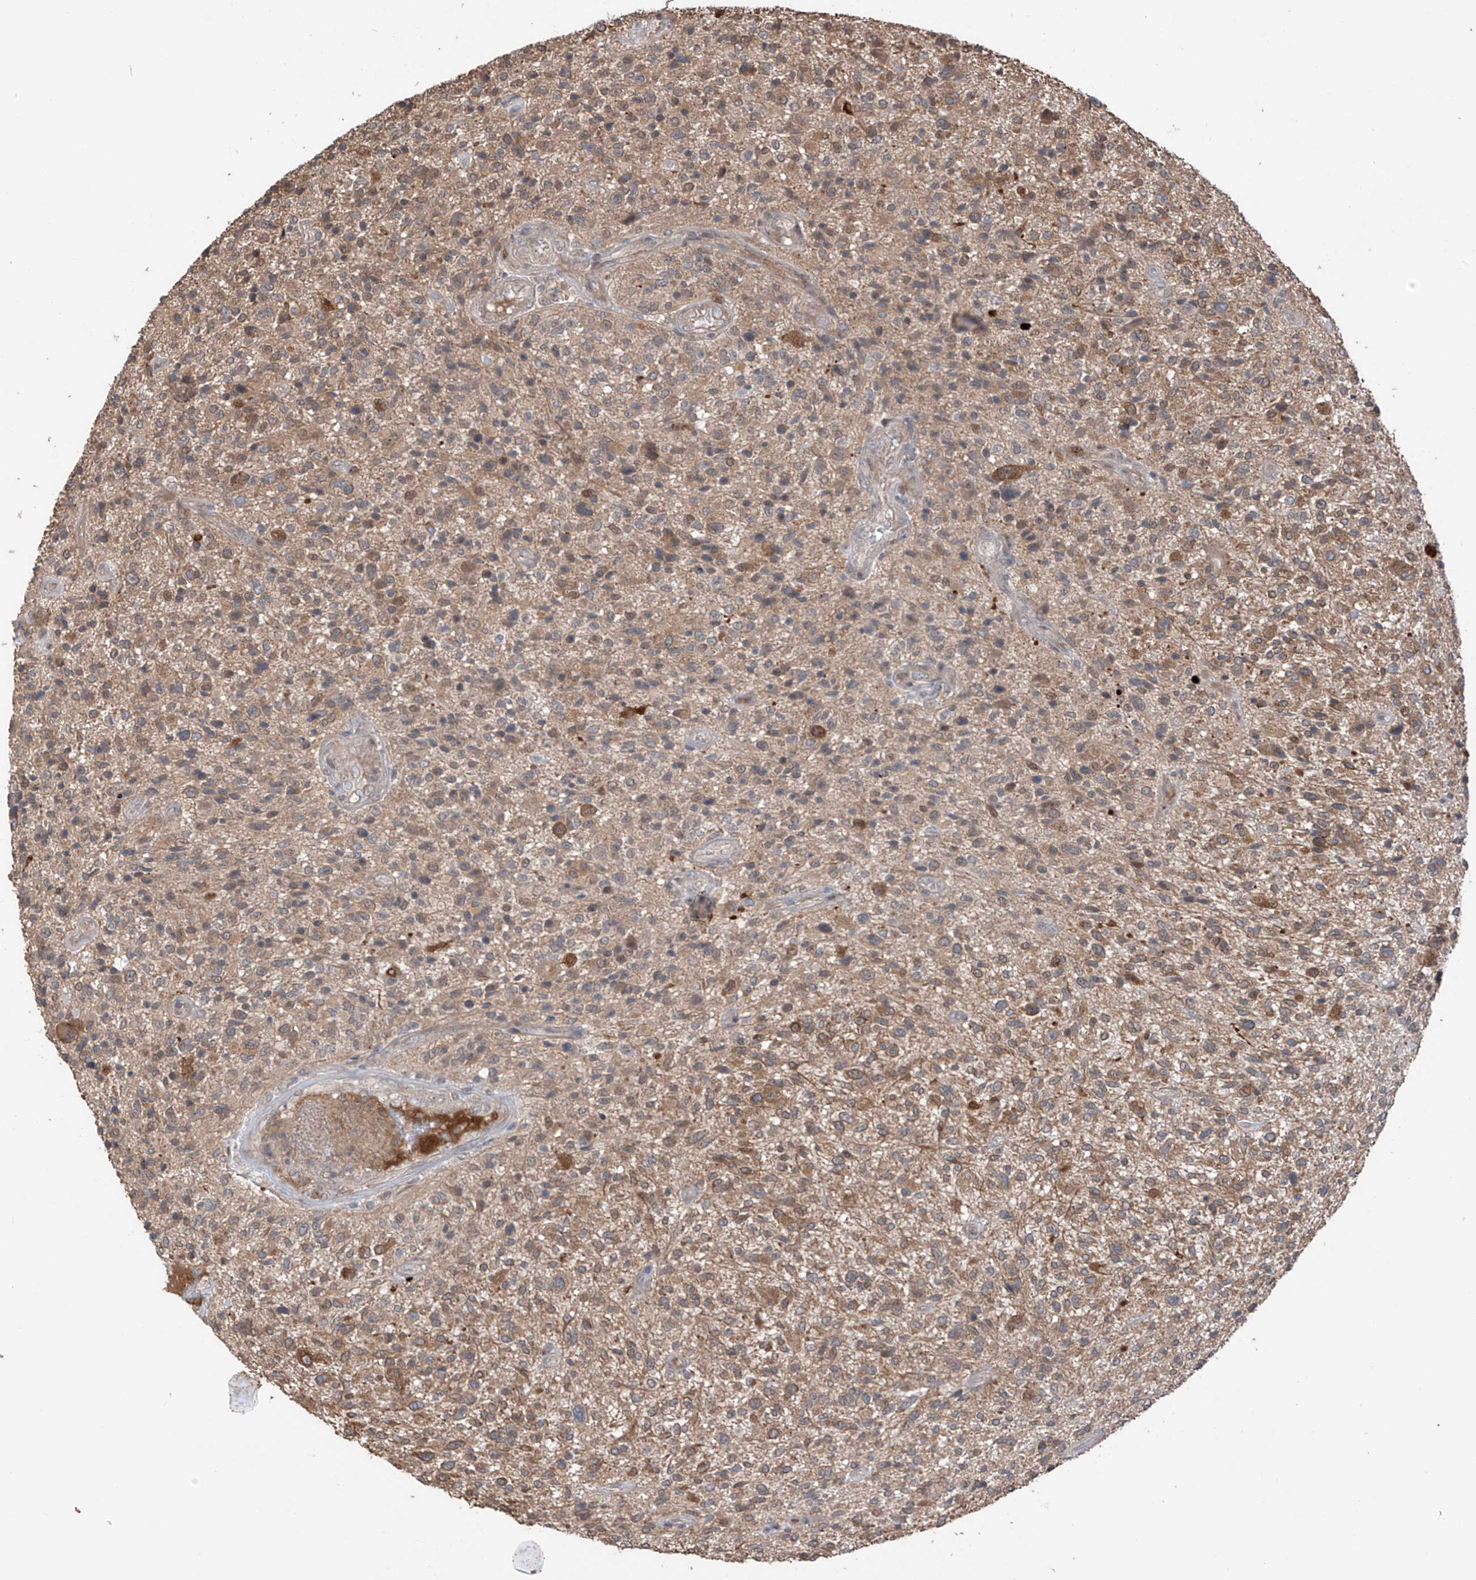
{"staining": {"intensity": "moderate", "quantity": "<25%", "location": "cytoplasmic/membranous"}, "tissue": "glioma", "cell_type": "Tumor cells", "image_type": "cancer", "snomed": [{"axis": "morphology", "description": "Glioma, malignant, High grade"}, {"axis": "topography", "description": "Brain"}], "caption": "IHC (DAB) staining of malignant glioma (high-grade) shows moderate cytoplasmic/membranous protein staining in about <25% of tumor cells.", "gene": "SAMD3", "patient": {"sex": "male", "age": 47}}